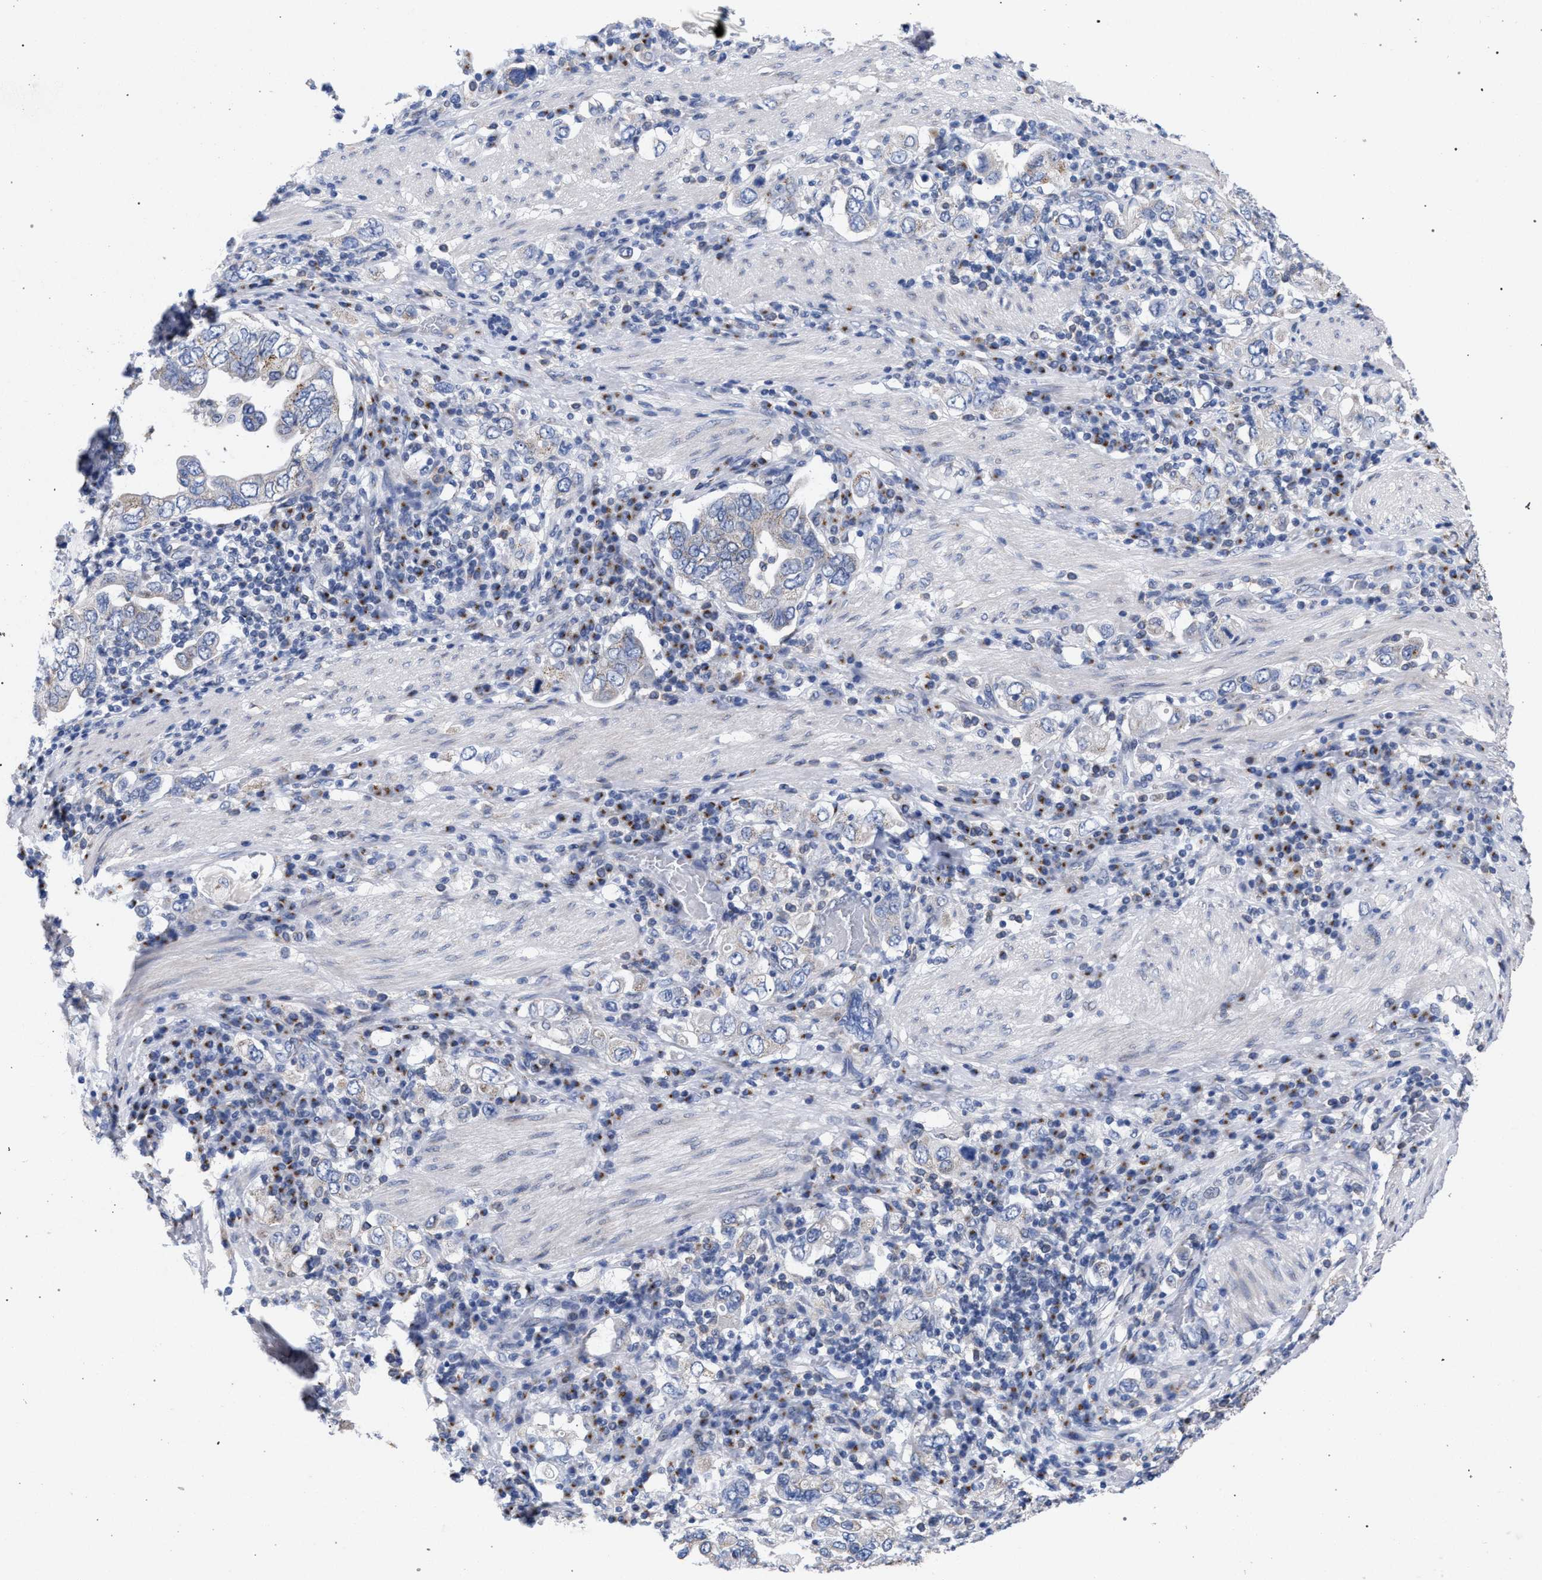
{"staining": {"intensity": "negative", "quantity": "none", "location": "none"}, "tissue": "stomach cancer", "cell_type": "Tumor cells", "image_type": "cancer", "snomed": [{"axis": "morphology", "description": "Adenocarcinoma, NOS"}, {"axis": "topography", "description": "Stomach, upper"}], "caption": "IHC micrograph of neoplastic tissue: adenocarcinoma (stomach) stained with DAB (3,3'-diaminobenzidine) exhibits no significant protein expression in tumor cells.", "gene": "GOLGA2", "patient": {"sex": "male", "age": 62}}